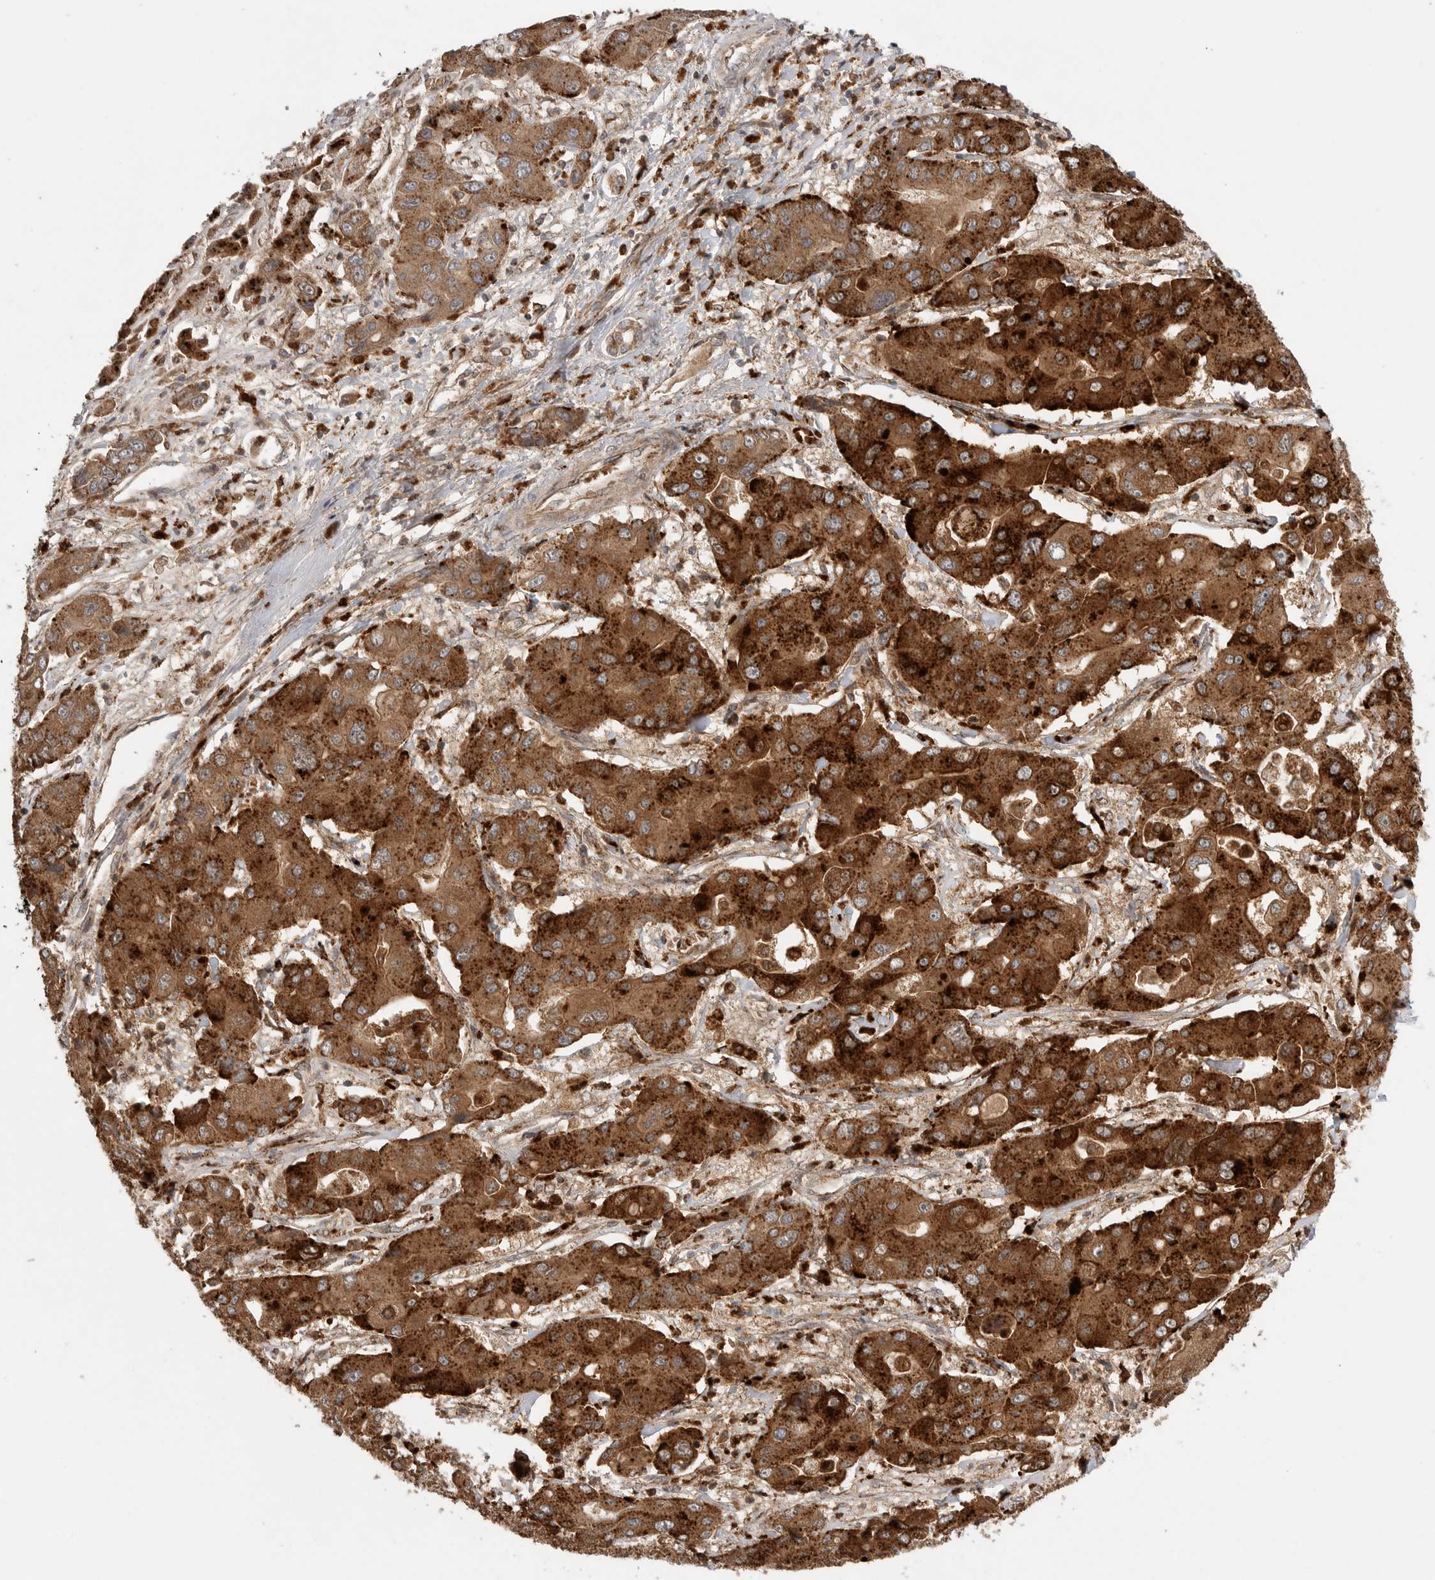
{"staining": {"intensity": "strong", "quantity": ">75%", "location": "cytoplasmic/membranous"}, "tissue": "liver cancer", "cell_type": "Tumor cells", "image_type": "cancer", "snomed": [{"axis": "morphology", "description": "Cholangiocarcinoma"}, {"axis": "topography", "description": "Liver"}], "caption": "Cholangiocarcinoma (liver) was stained to show a protein in brown. There is high levels of strong cytoplasmic/membranous expression in about >75% of tumor cells.", "gene": "GALNS", "patient": {"sex": "male", "age": 67}}